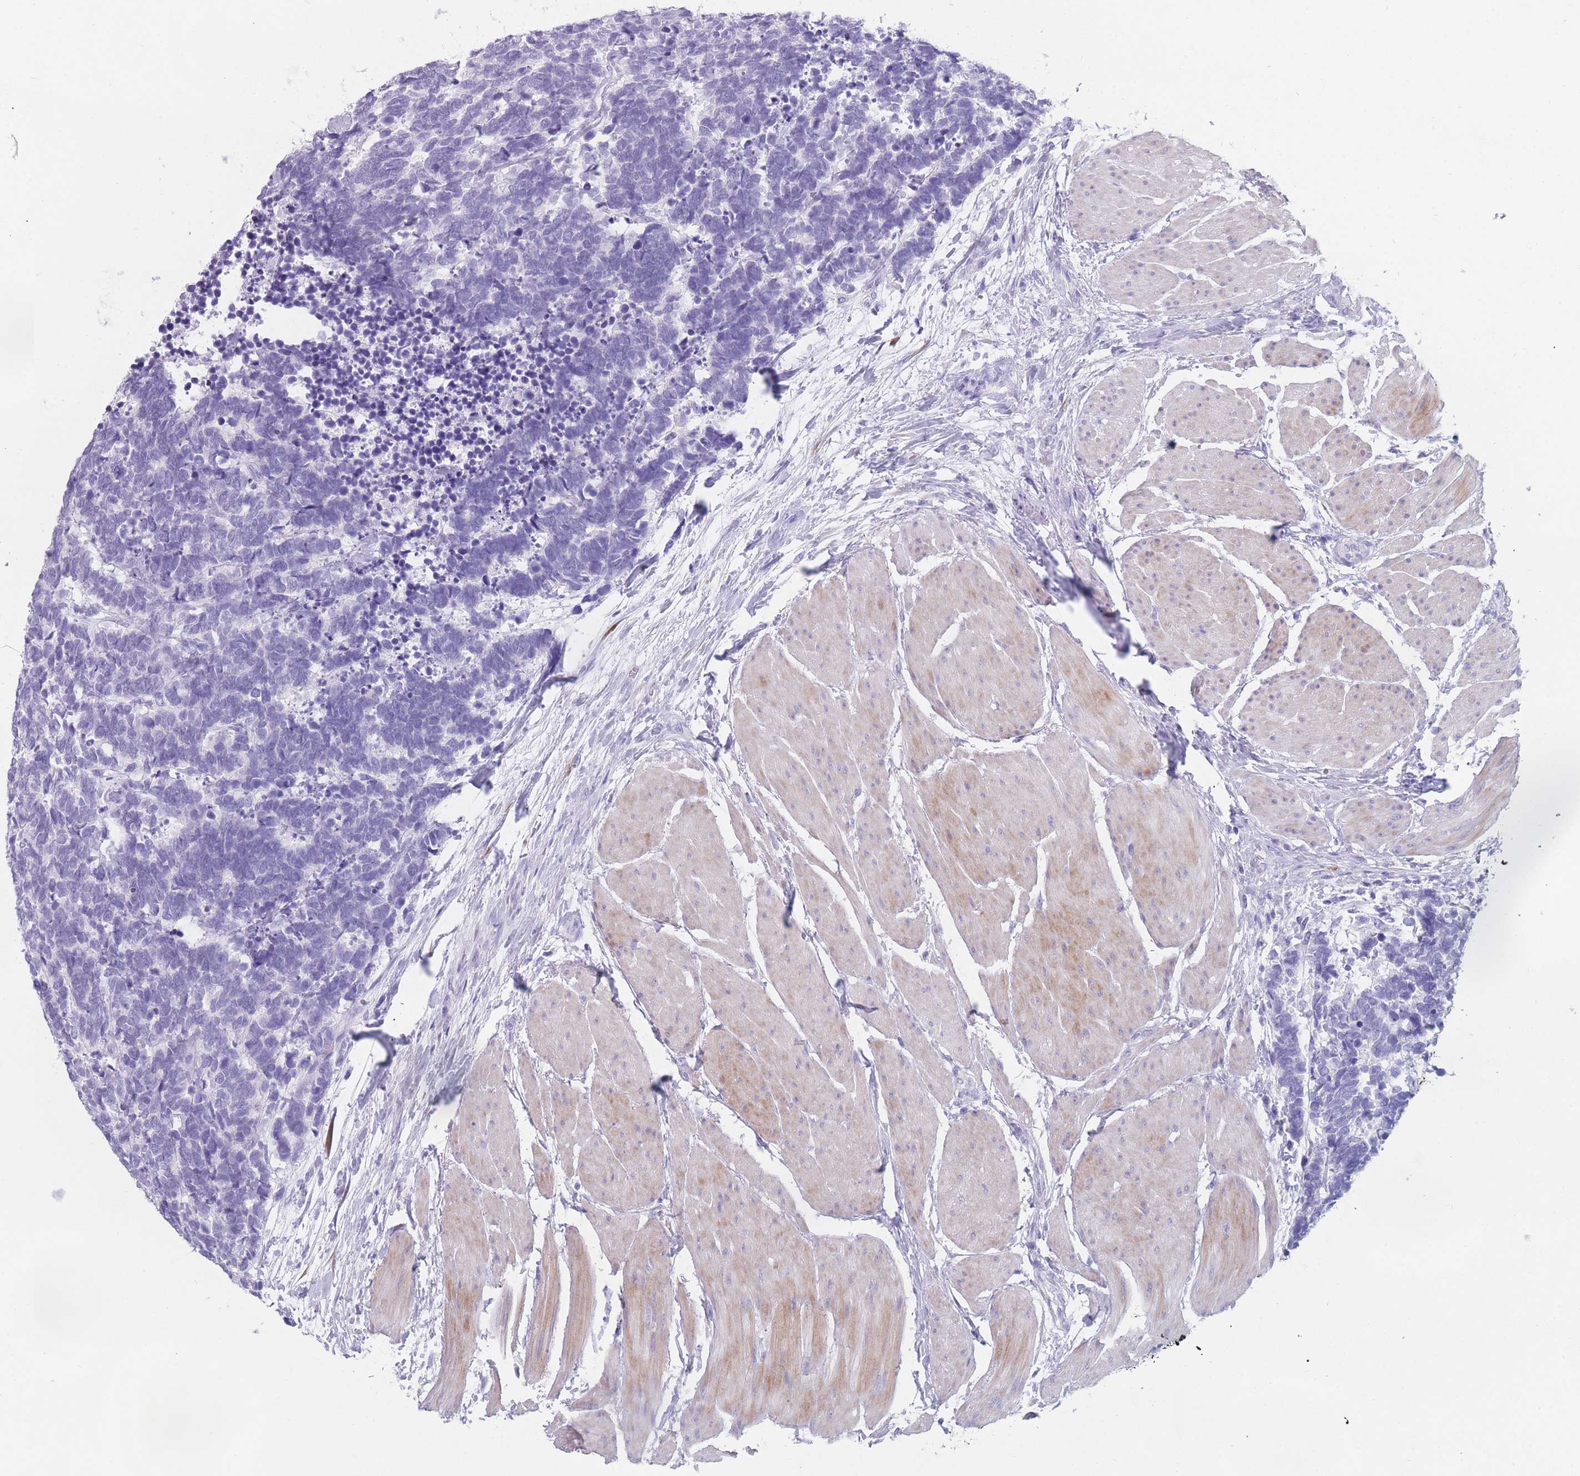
{"staining": {"intensity": "negative", "quantity": "none", "location": "none"}, "tissue": "carcinoid", "cell_type": "Tumor cells", "image_type": "cancer", "snomed": [{"axis": "morphology", "description": "Carcinoma, NOS"}, {"axis": "morphology", "description": "Carcinoid, malignant, NOS"}, {"axis": "topography", "description": "Urinary bladder"}], "caption": "High magnification brightfield microscopy of carcinoma stained with DAB (3,3'-diaminobenzidine) (brown) and counterstained with hematoxylin (blue): tumor cells show no significant positivity.", "gene": "OR5D16", "patient": {"sex": "male", "age": 57}}